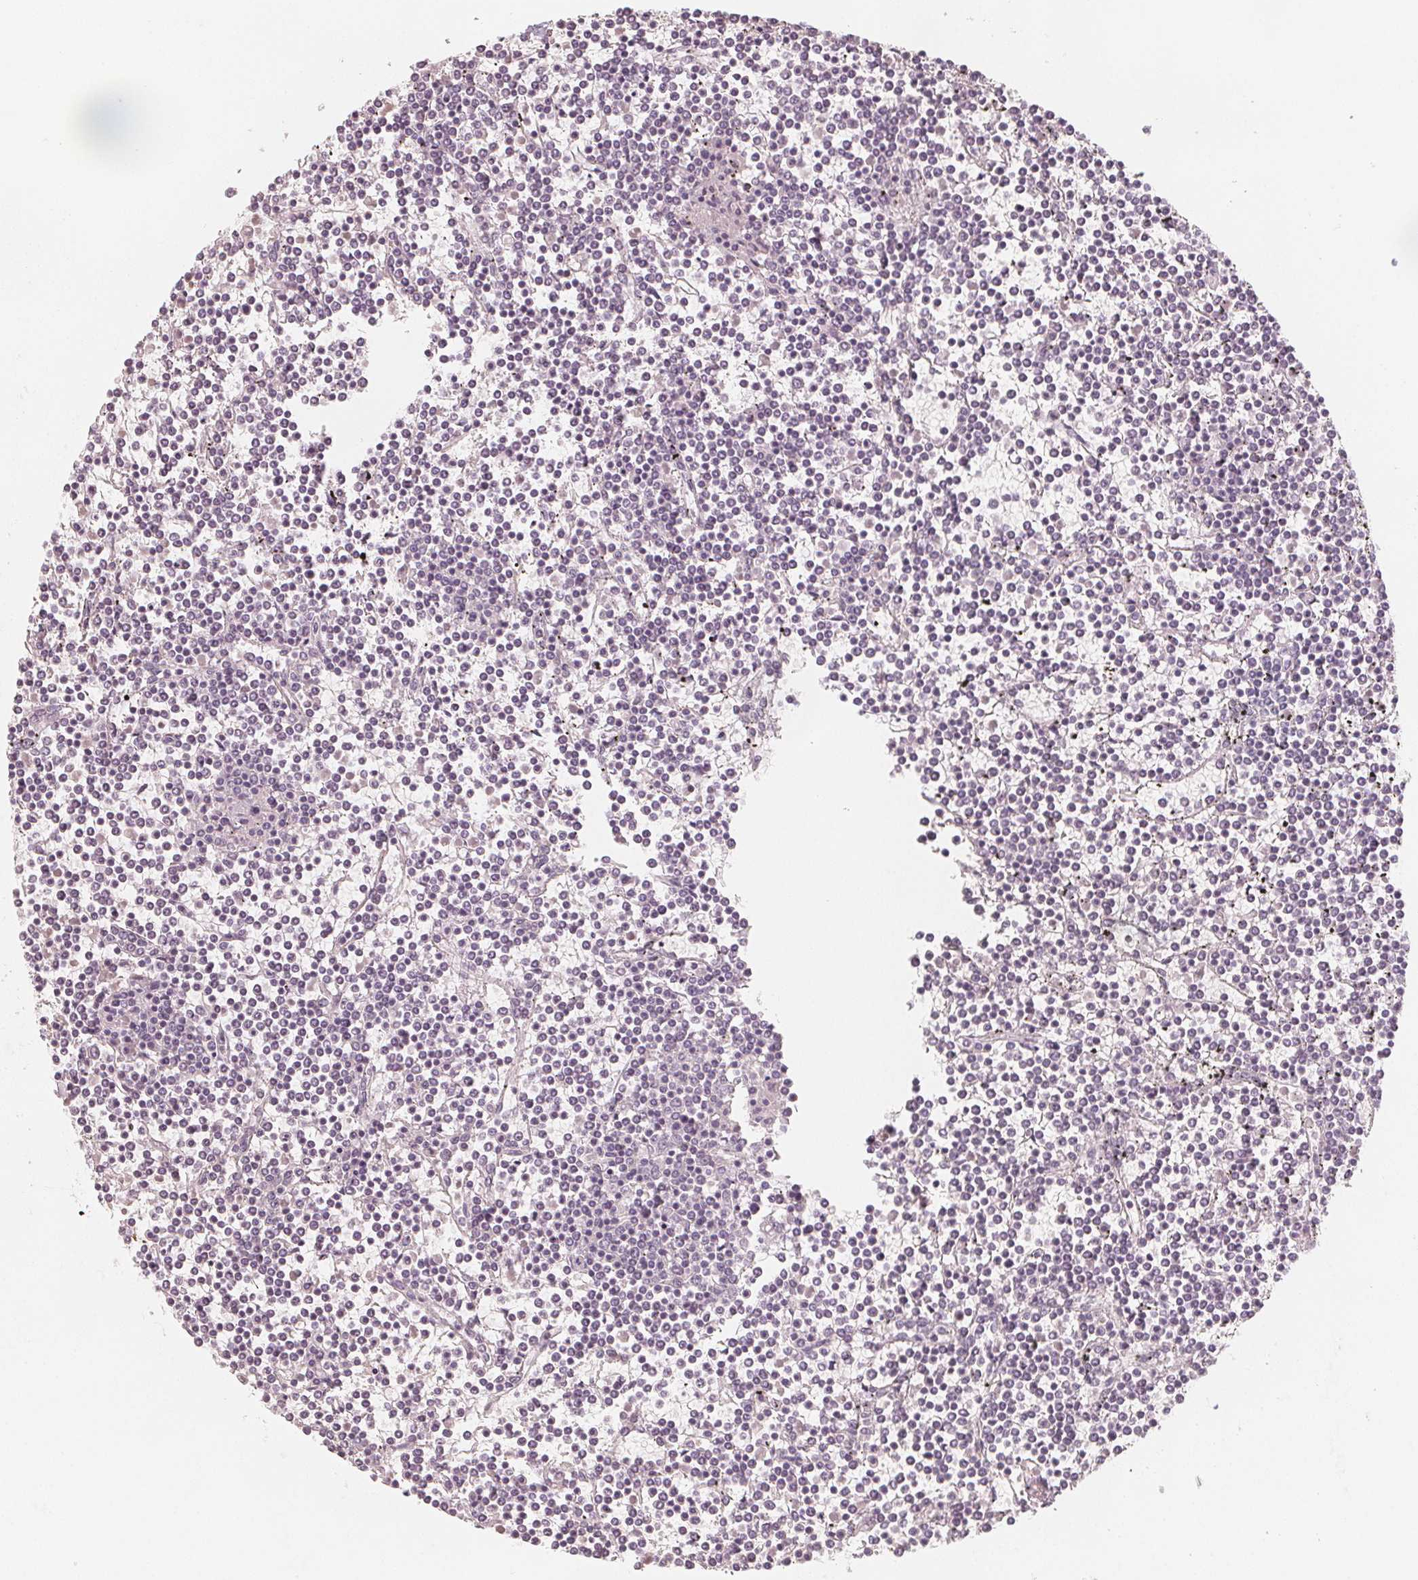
{"staining": {"intensity": "negative", "quantity": "none", "location": "none"}, "tissue": "lymphoma", "cell_type": "Tumor cells", "image_type": "cancer", "snomed": [{"axis": "morphology", "description": "Malignant lymphoma, non-Hodgkin's type, Low grade"}, {"axis": "topography", "description": "Spleen"}], "caption": "Immunohistochemical staining of lymphoma exhibits no significant staining in tumor cells. (Brightfield microscopy of DAB immunohistochemistry at high magnification).", "gene": "MAP1A", "patient": {"sex": "female", "age": 19}}